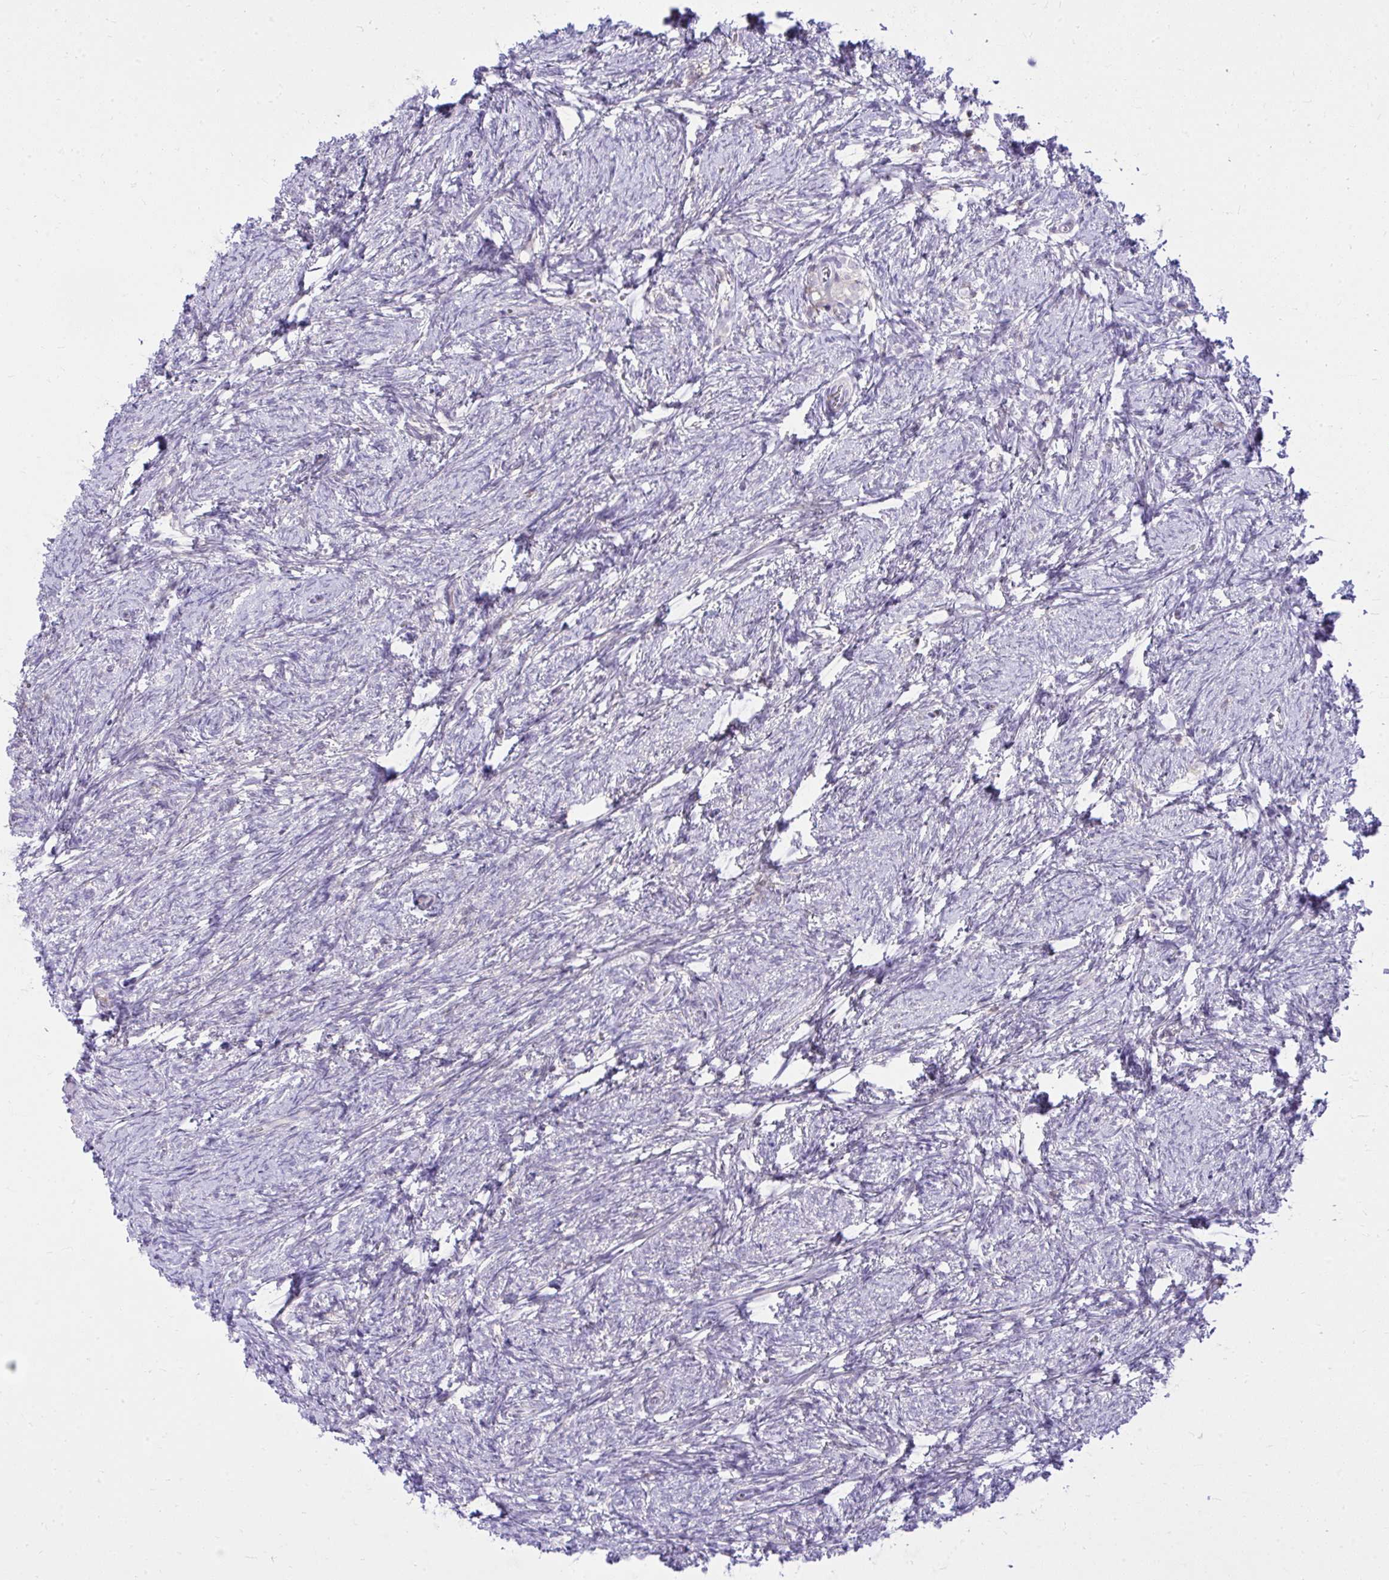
{"staining": {"intensity": "weak", "quantity": ">75%", "location": "cytoplasmic/membranous"}, "tissue": "ovary", "cell_type": "Follicle cells", "image_type": "normal", "snomed": [{"axis": "morphology", "description": "Normal tissue, NOS"}, {"axis": "topography", "description": "Ovary"}], "caption": "Immunohistochemical staining of normal human ovary demonstrates >75% levels of weak cytoplasmic/membranous protein staining in approximately >75% of follicle cells. (DAB (3,3'-diaminobenzidine) IHC, brown staining for protein, blue staining for nuclei).", "gene": "GPRIN3", "patient": {"sex": "female", "age": 41}}